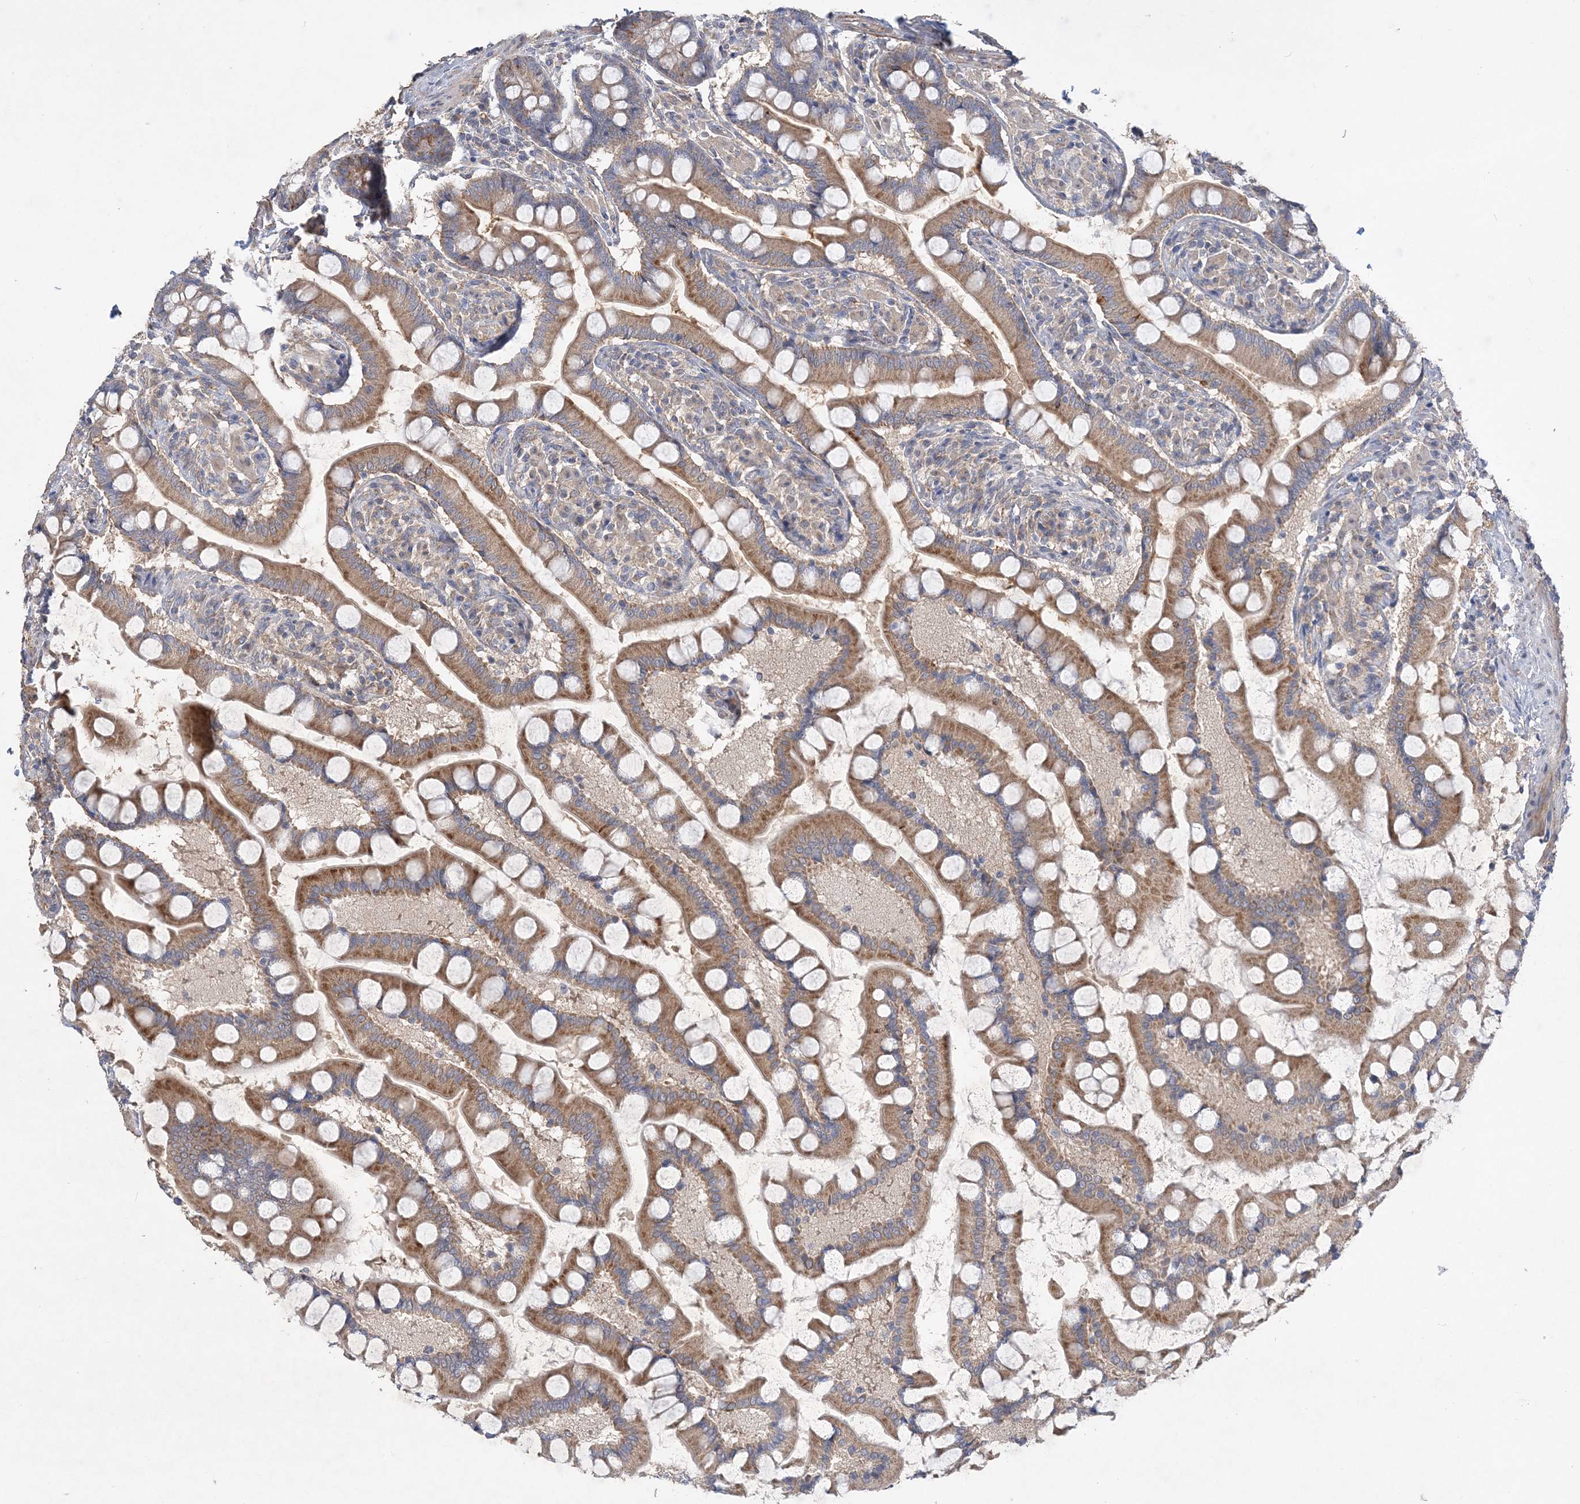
{"staining": {"intensity": "moderate", "quantity": ">75%", "location": "cytoplasmic/membranous"}, "tissue": "small intestine", "cell_type": "Glandular cells", "image_type": "normal", "snomed": [{"axis": "morphology", "description": "Normal tissue, NOS"}, {"axis": "topography", "description": "Small intestine"}], "caption": "This micrograph displays unremarkable small intestine stained with immunohistochemistry (IHC) to label a protein in brown. The cytoplasmic/membranous of glandular cells show moderate positivity for the protein. Nuclei are counter-stained blue.", "gene": "FEZ2", "patient": {"sex": "male", "age": 41}}